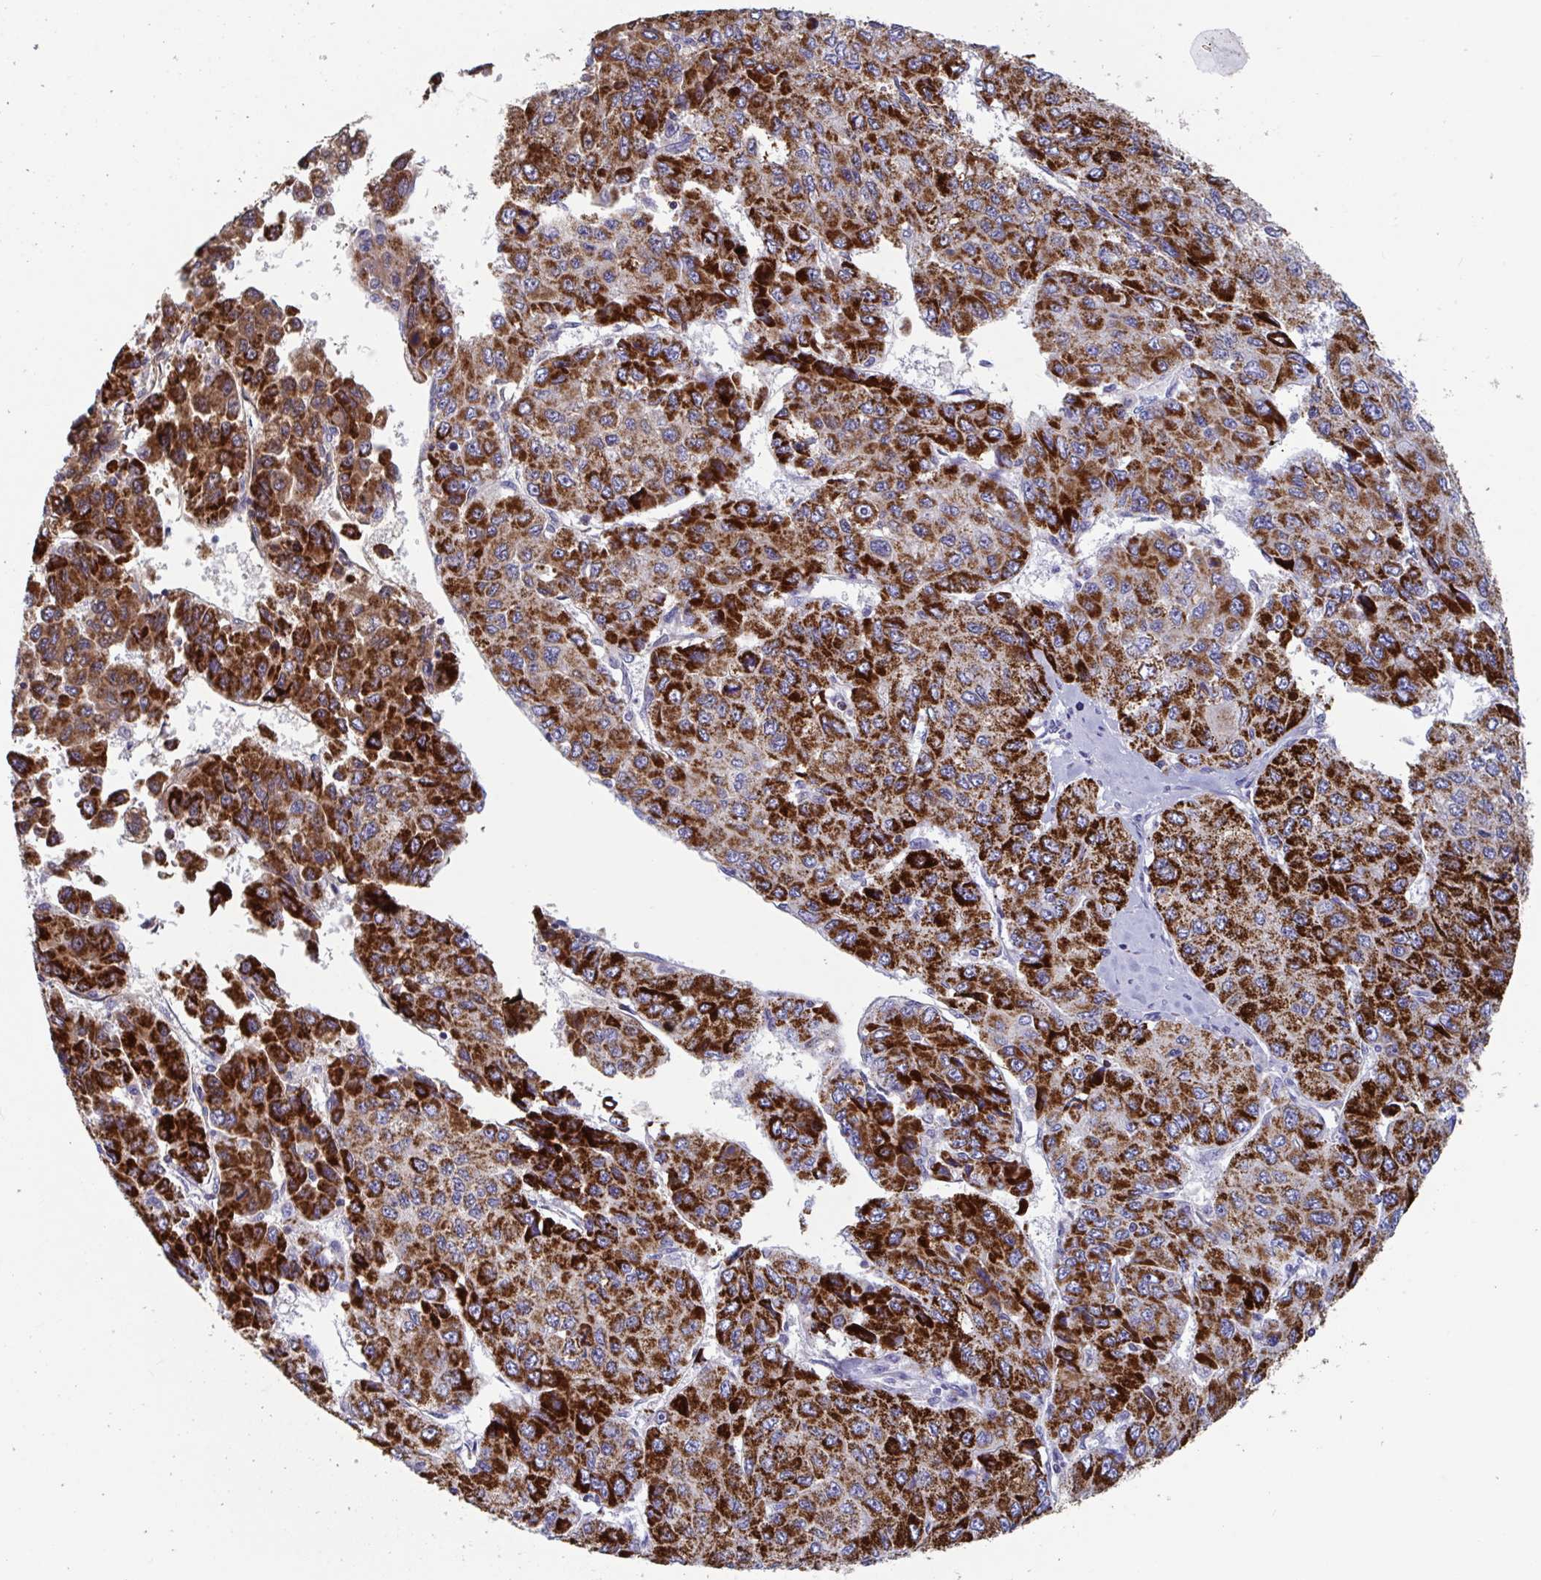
{"staining": {"intensity": "strong", "quantity": ">75%", "location": "cytoplasmic/membranous"}, "tissue": "liver cancer", "cell_type": "Tumor cells", "image_type": "cancer", "snomed": [{"axis": "morphology", "description": "Carcinoma, Hepatocellular, NOS"}, {"axis": "topography", "description": "Liver"}], "caption": "Immunohistochemistry (IHC) photomicrograph of liver hepatocellular carcinoma stained for a protein (brown), which shows high levels of strong cytoplasmic/membranous positivity in about >75% of tumor cells.", "gene": "BCAT2", "patient": {"sex": "female", "age": 66}}